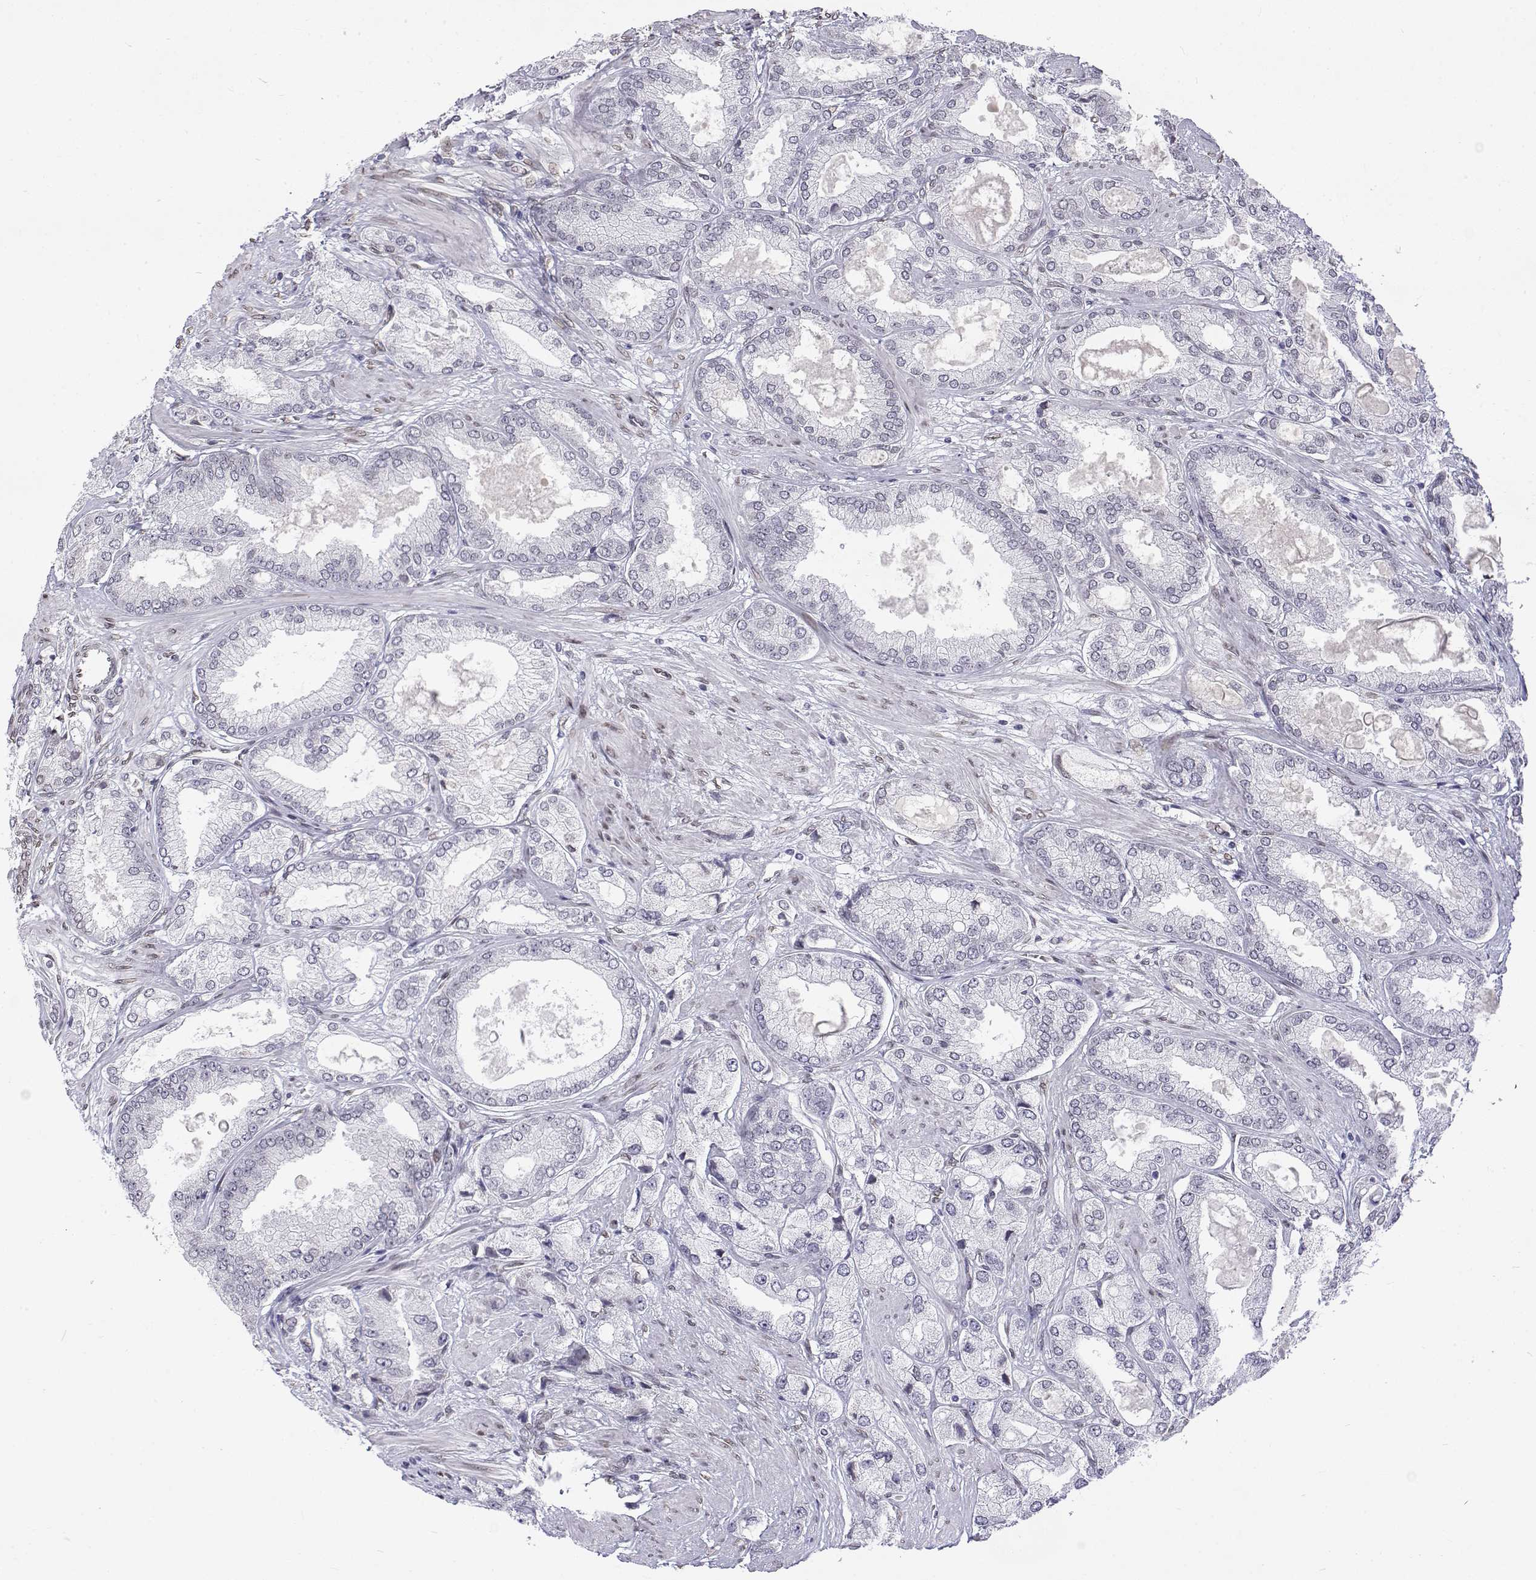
{"staining": {"intensity": "negative", "quantity": "none", "location": "none"}, "tissue": "prostate cancer", "cell_type": "Tumor cells", "image_type": "cancer", "snomed": [{"axis": "morphology", "description": "Adenocarcinoma, High grade"}, {"axis": "topography", "description": "Prostate"}], "caption": "Immunohistochemical staining of prostate cancer (high-grade adenocarcinoma) reveals no significant staining in tumor cells. Brightfield microscopy of immunohistochemistry (IHC) stained with DAB (3,3'-diaminobenzidine) (brown) and hematoxylin (blue), captured at high magnification.", "gene": "ZNF532", "patient": {"sex": "male", "age": 68}}